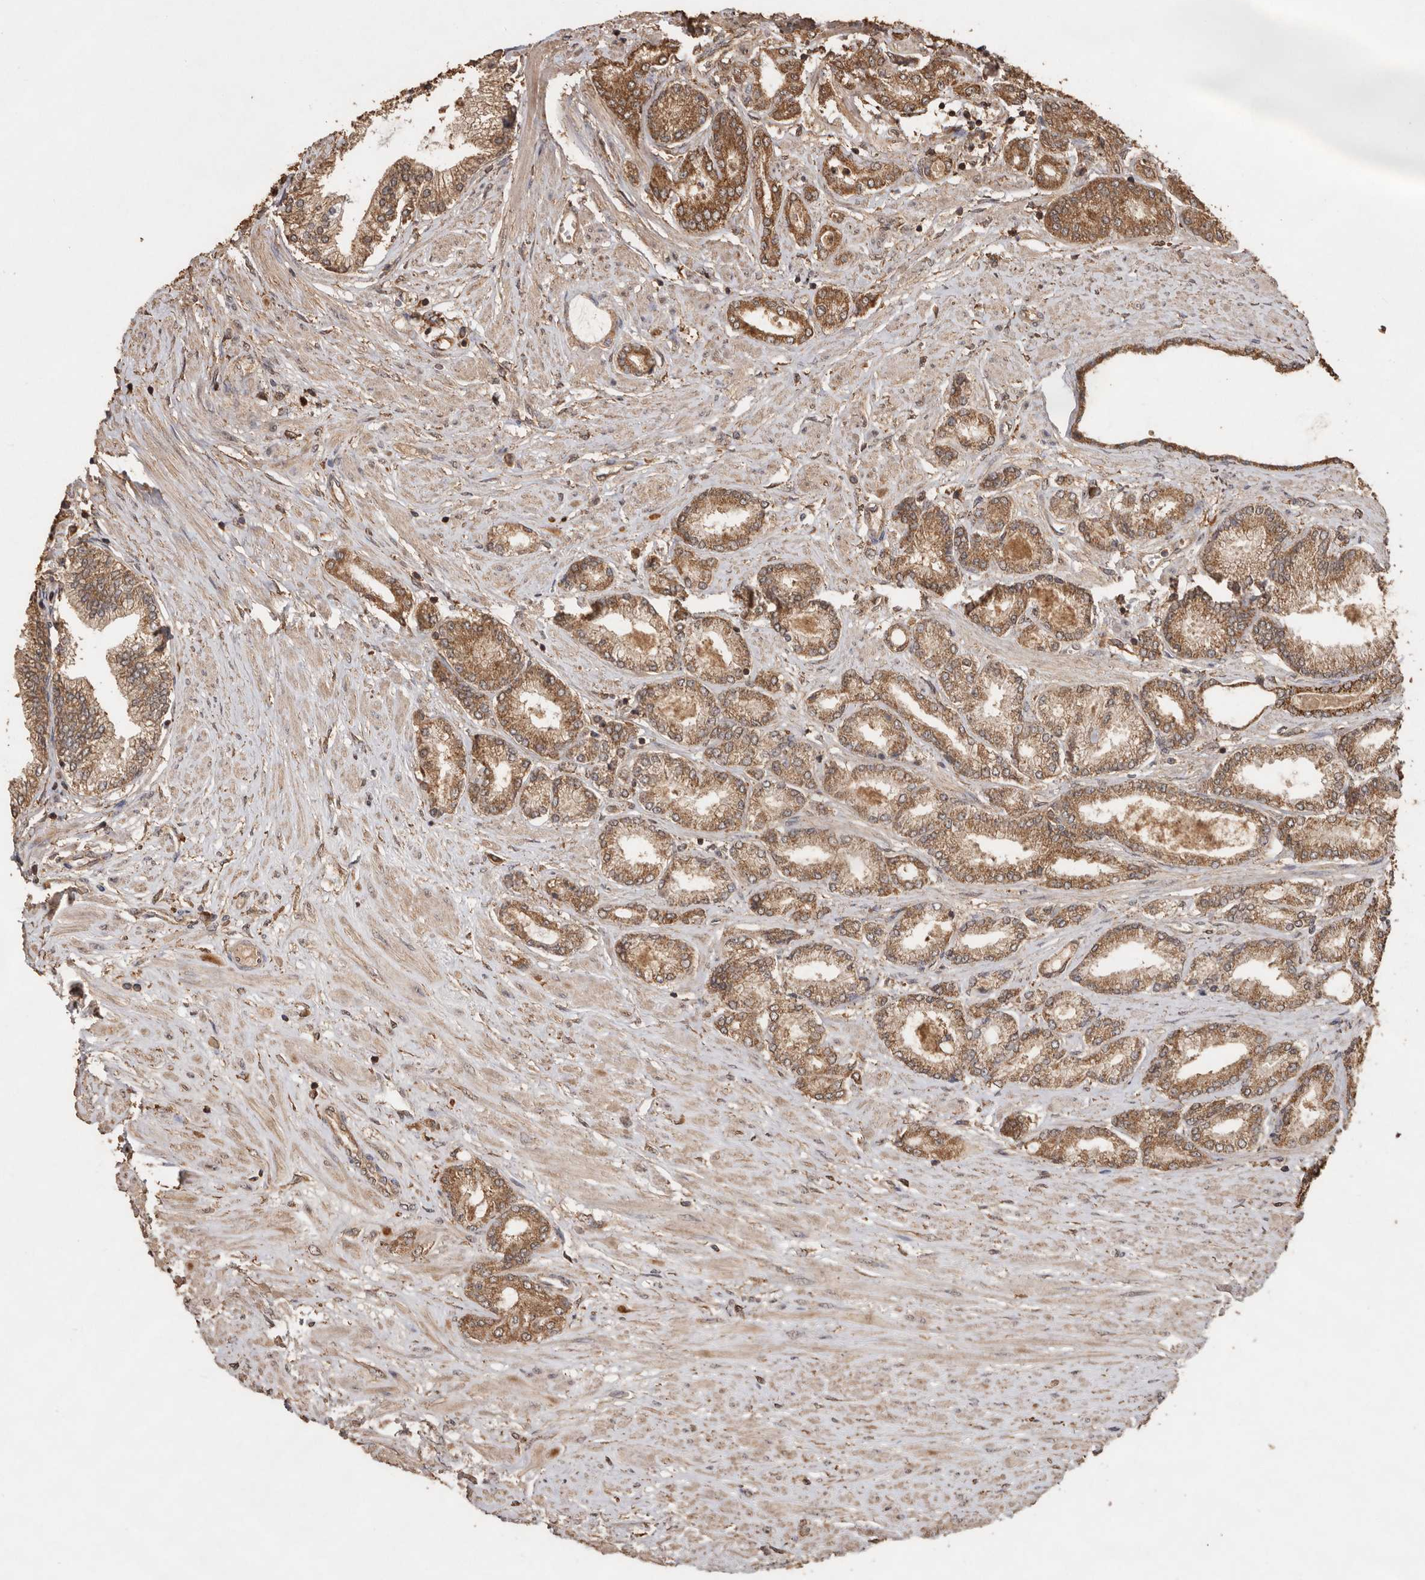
{"staining": {"intensity": "moderate", "quantity": ">75%", "location": "cytoplasmic/membranous"}, "tissue": "prostate cancer", "cell_type": "Tumor cells", "image_type": "cancer", "snomed": [{"axis": "morphology", "description": "Adenocarcinoma, Low grade"}, {"axis": "topography", "description": "Prostate"}], "caption": "Low-grade adenocarcinoma (prostate) tissue exhibits moderate cytoplasmic/membranous expression in about >75% of tumor cells The protein of interest is stained brown, and the nuclei are stained in blue (DAB (3,3'-diaminobenzidine) IHC with brightfield microscopy, high magnification).", "gene": "RWDD1", "patient": {"sex": "male", "age": 63}}